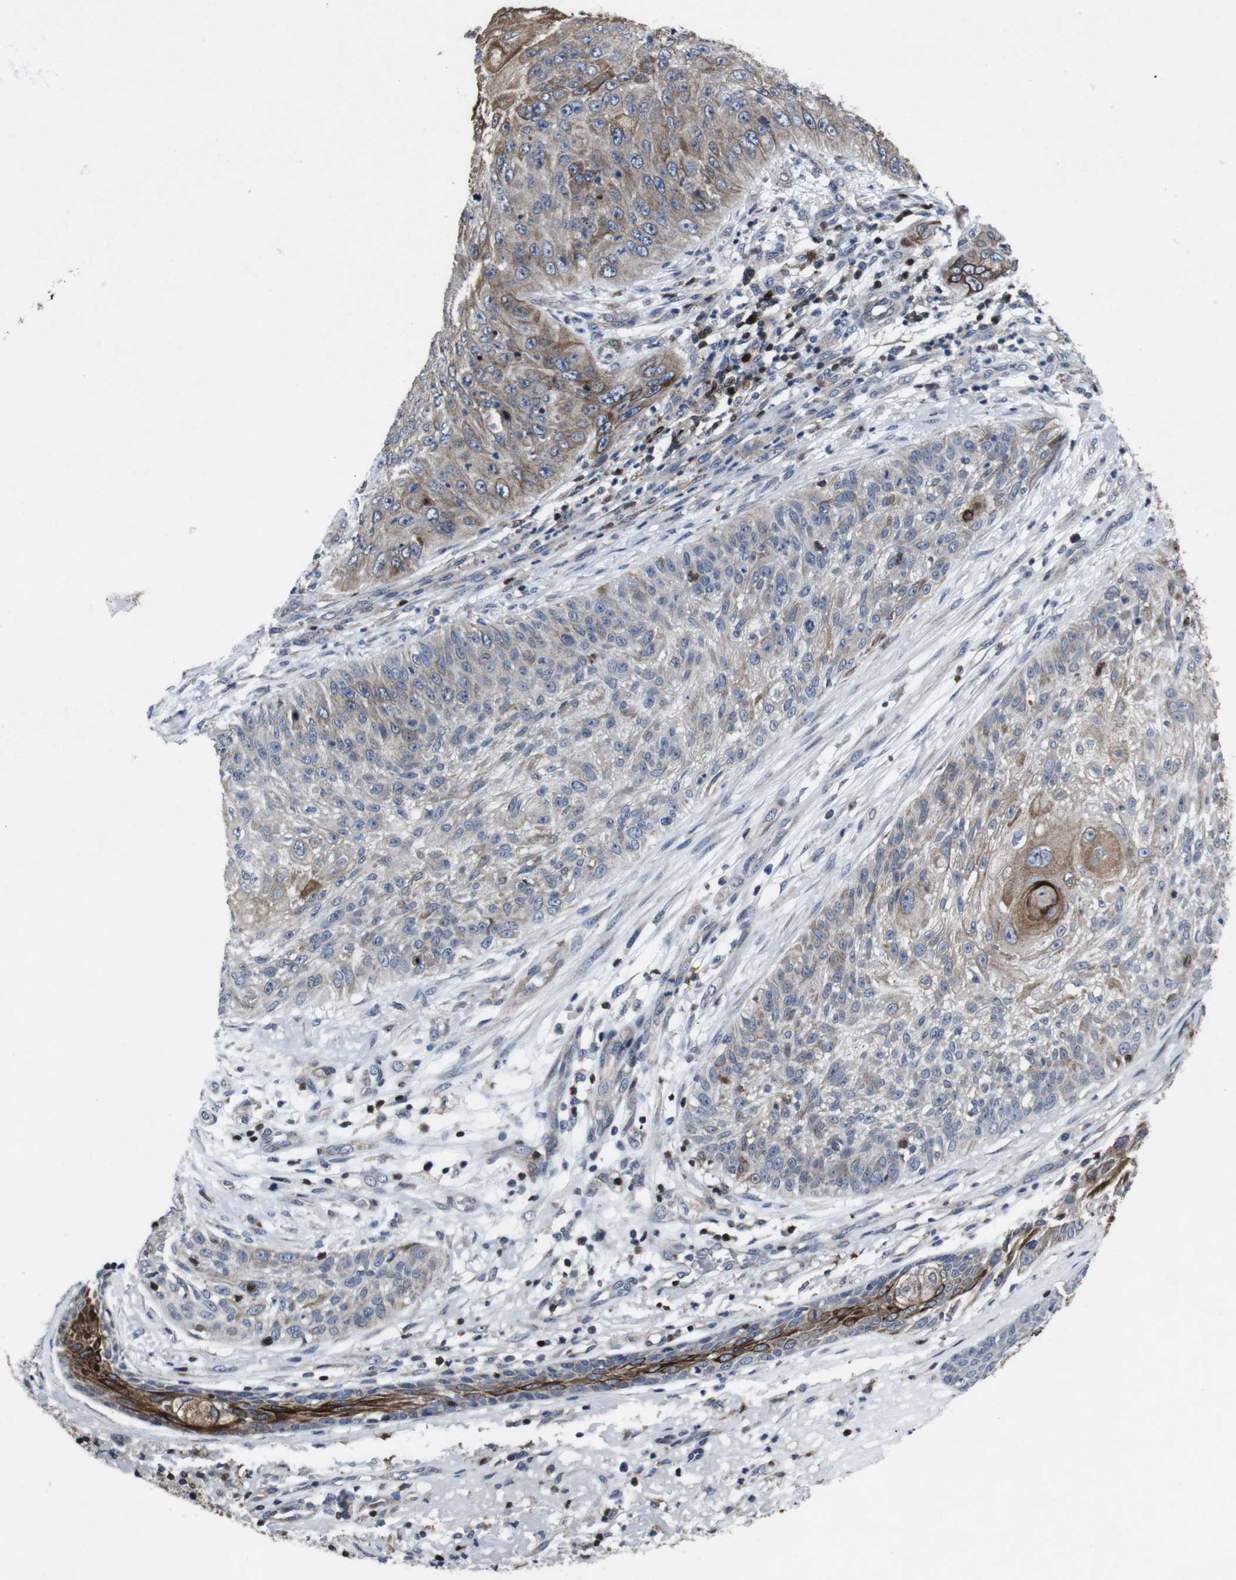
{"staining": {"intensity": "moderate", "quantity": "25%-75%", "location": "cytoplasmic/membranous"}, "tissue": "skin cancer", "cell_type": "Tumor cells", "image_type": "cancer", "snomed": [{"axis": "morphology", "description": "Squamous cell carcinoma, NOS"}, {"axis": "topography", "description": "Skin"}], "caption": "Protein expression analysis of human skin squamous cell carcinoma reveals moderate cytoplasmic/membranous positivity in about 25%-75% of tumor cells. (Brightfield microscopy of DAB IHC at high magnification).", "gene": "STAT4", "patient": {"sex": "female", "age": 80}}